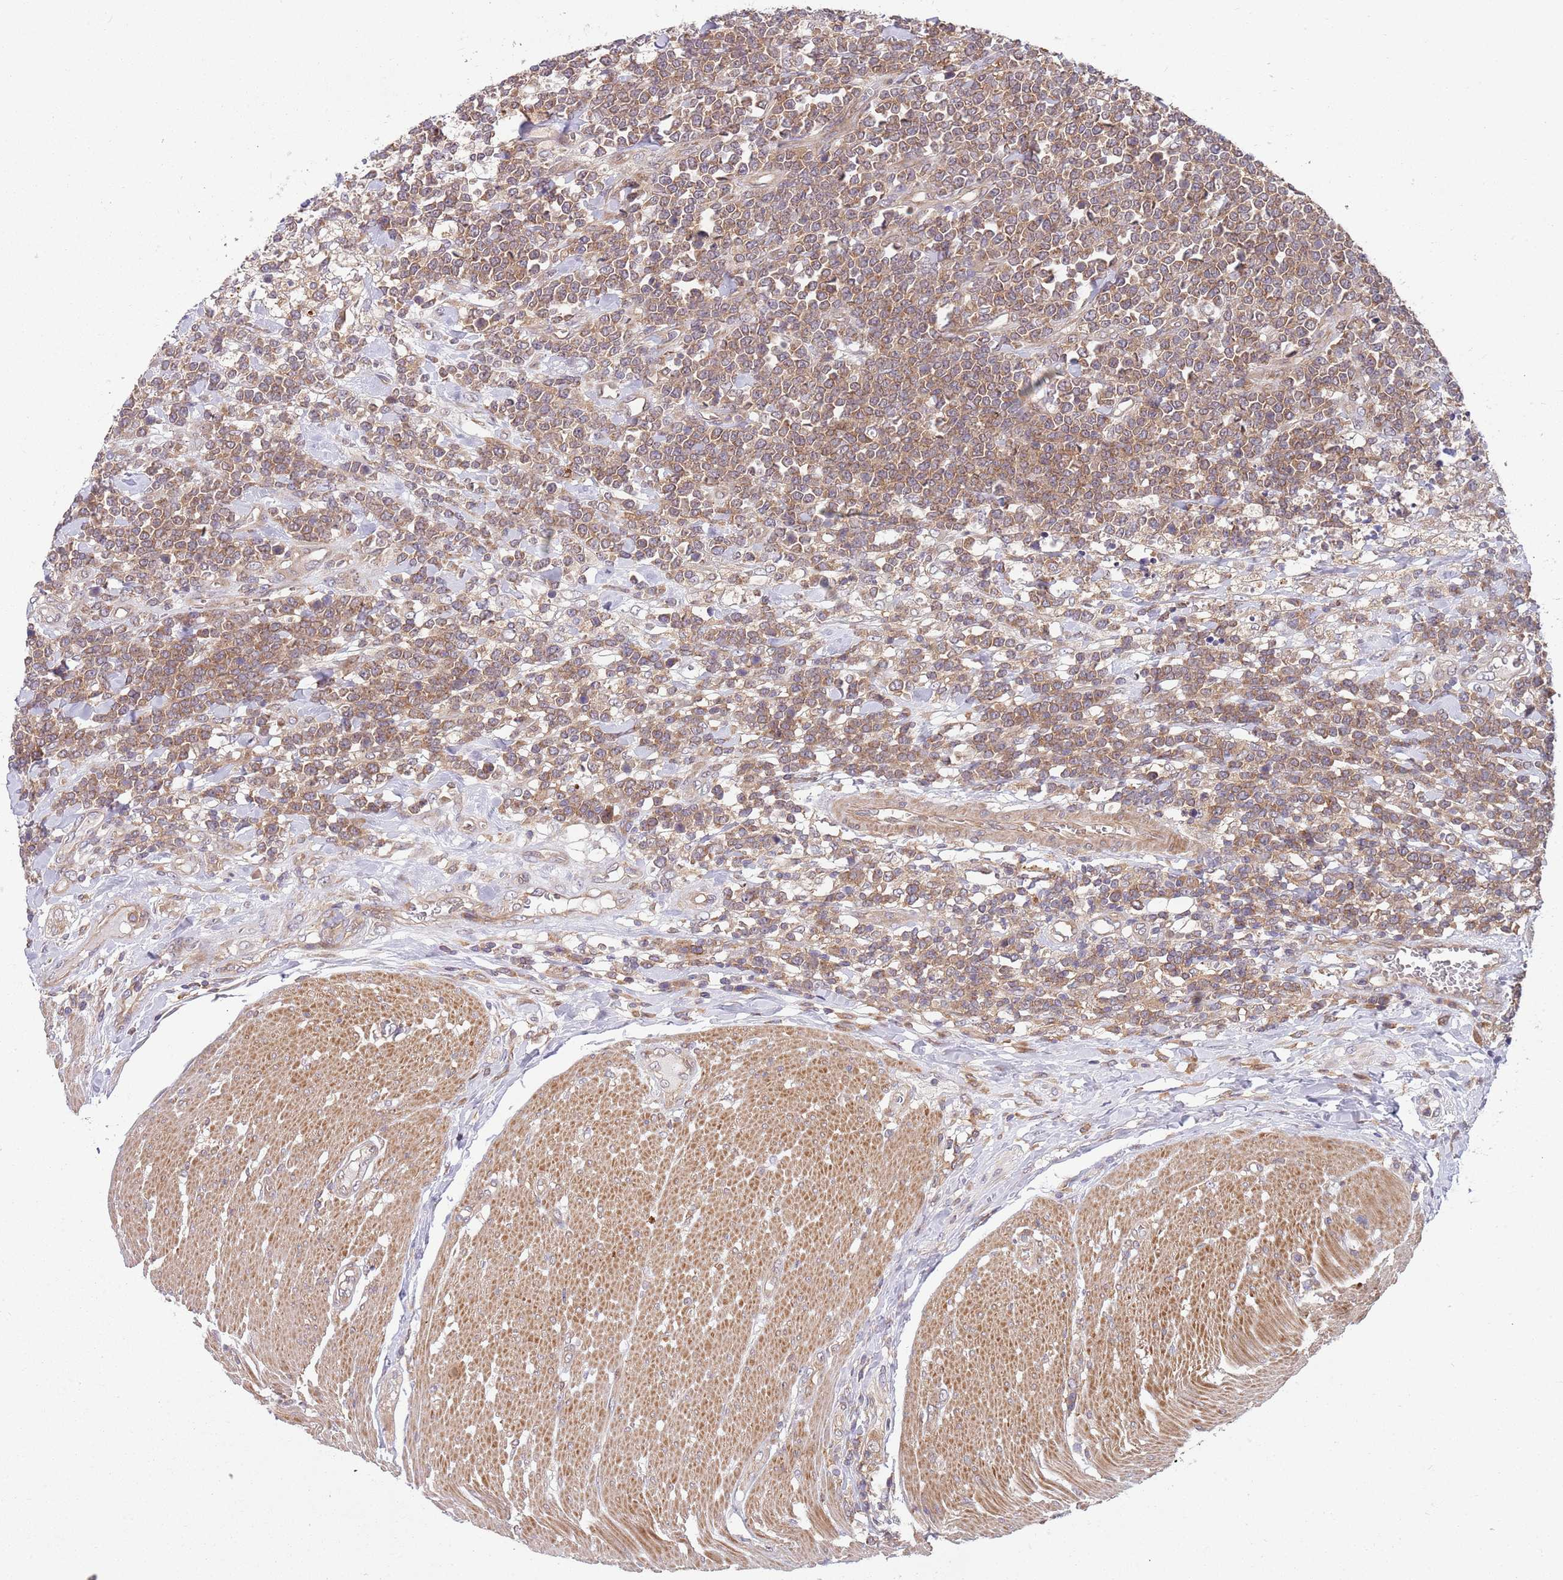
{"staining": {"intensity": "moderate", "quantity": ">75%", "location": "cytoplasmic/membranous,nuclear"}, "tissue": "lymphoma", "cell_type": "Tumor cells", "image_type": "cancer", "snomed": [{"axis": "morphology", "description": "Malignant lymphoma, non-Hodgkin's type, High grade"}, {"axis": "topography", "description": "Small intestine"}], "caption": "The micrograph demonstrates staining of lymphoma, revealing moderate cytoplasmic/membranous and nuclear protein staining (brown color) within tumor cells. The staining is performed using DAB (3,3'-diaminobenzidine) brown chromogen to label protein expression. The nuclei are counter-stained blue using hematoxylin.", "gene": "GGA1", "patient": {"sex": "male", "age": 8}}